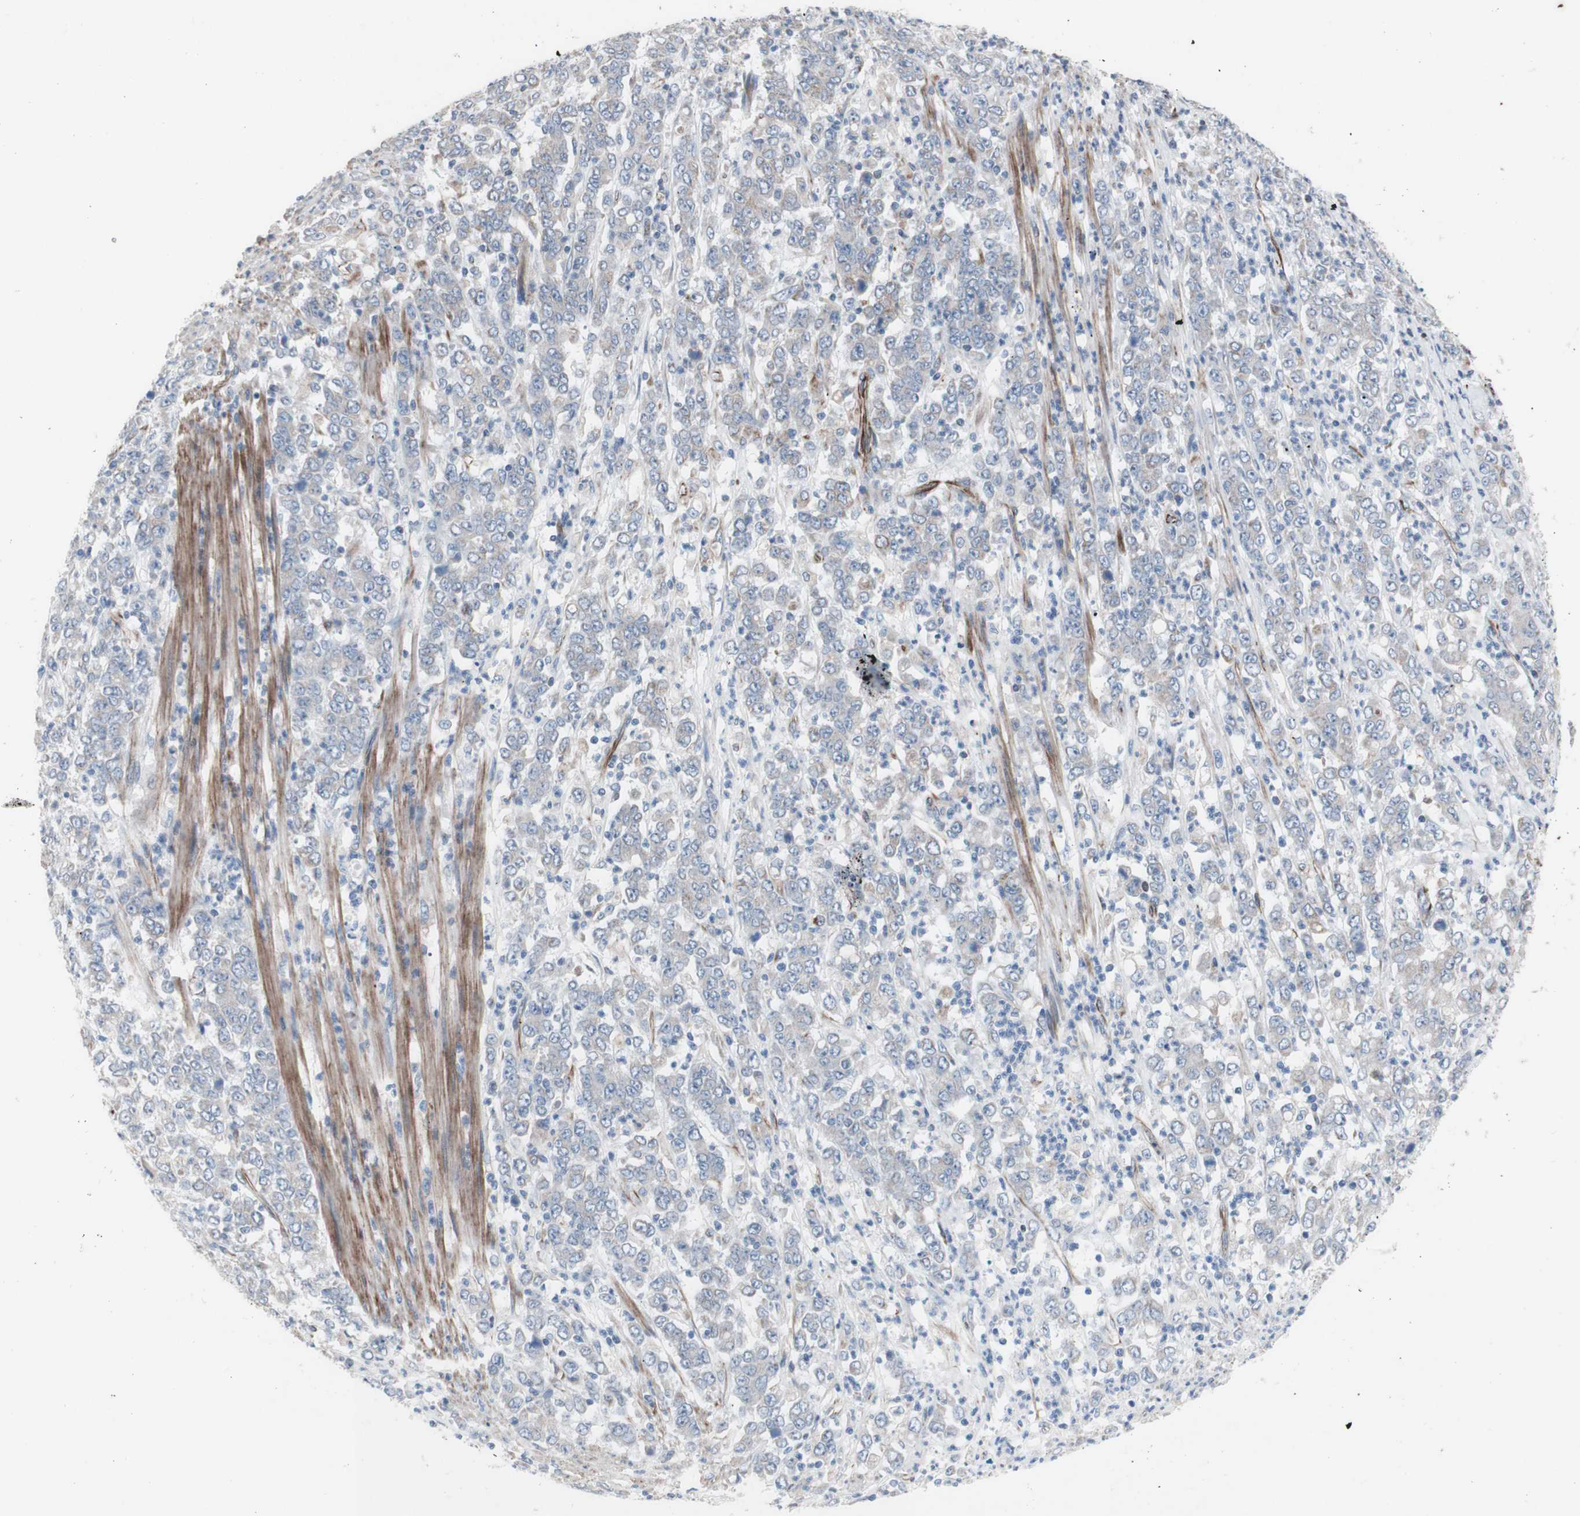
{"staining": {"intensity": "weak", "quantity": "<25%", "location": "cytoplasmic/membranous"}, "tissue": "stomach cancer", "cell_type": "Tumor cells", "image_type": "cancer", "snomed": [{"axis": "morphology", "description": "Adenocarcinoma, NOS"}, {"axis": "topography", "description": "Stomach, lower"}], "caption": "Adenocarcinoma (stomach) was stained to show a protein in brown. There is no significant expression in tumor cells.", "gene": "AGPAT5", "patient": {"sex": "female", "age": 71}}